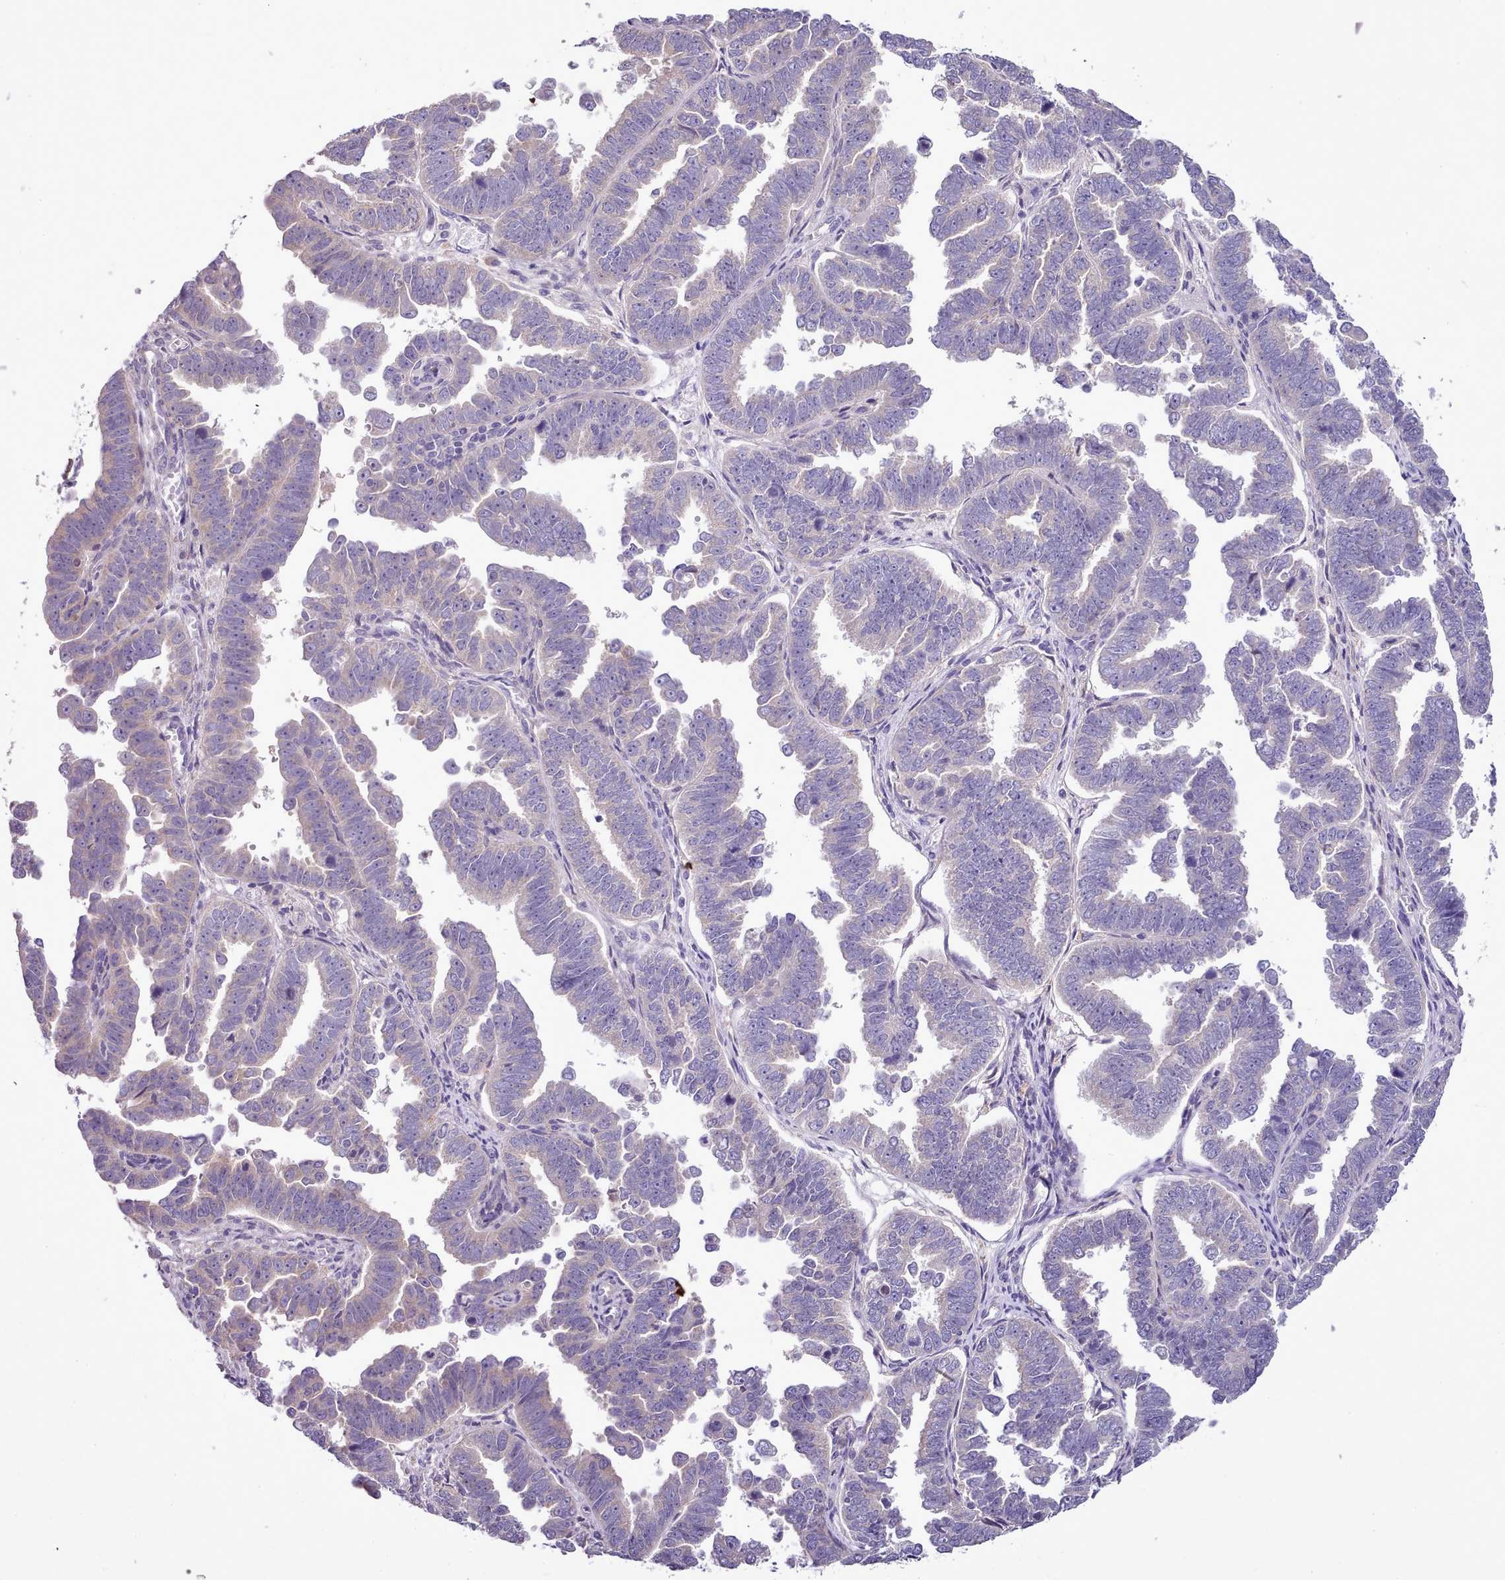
{"staining": {"intensity": "negative", "quantity": "none", "location": "none"}, "tissue": "endometrial cancer", "cell_type": "Tumor cells", "image_type": "cancer", "snomed": [{"axis": "morphology", "description": "Adenocarcinoma, NOS"}, {"axis": "topography", "description": "Endometrium"}], "caption": "High power microscopy histopathology image of an immunohistochemistry (IHC) image of endometrial adenocarcinoma, revealing no significant expression in tumor cells.", "gene": "SETX", "patient": {"sex": "female", "age": 75}}